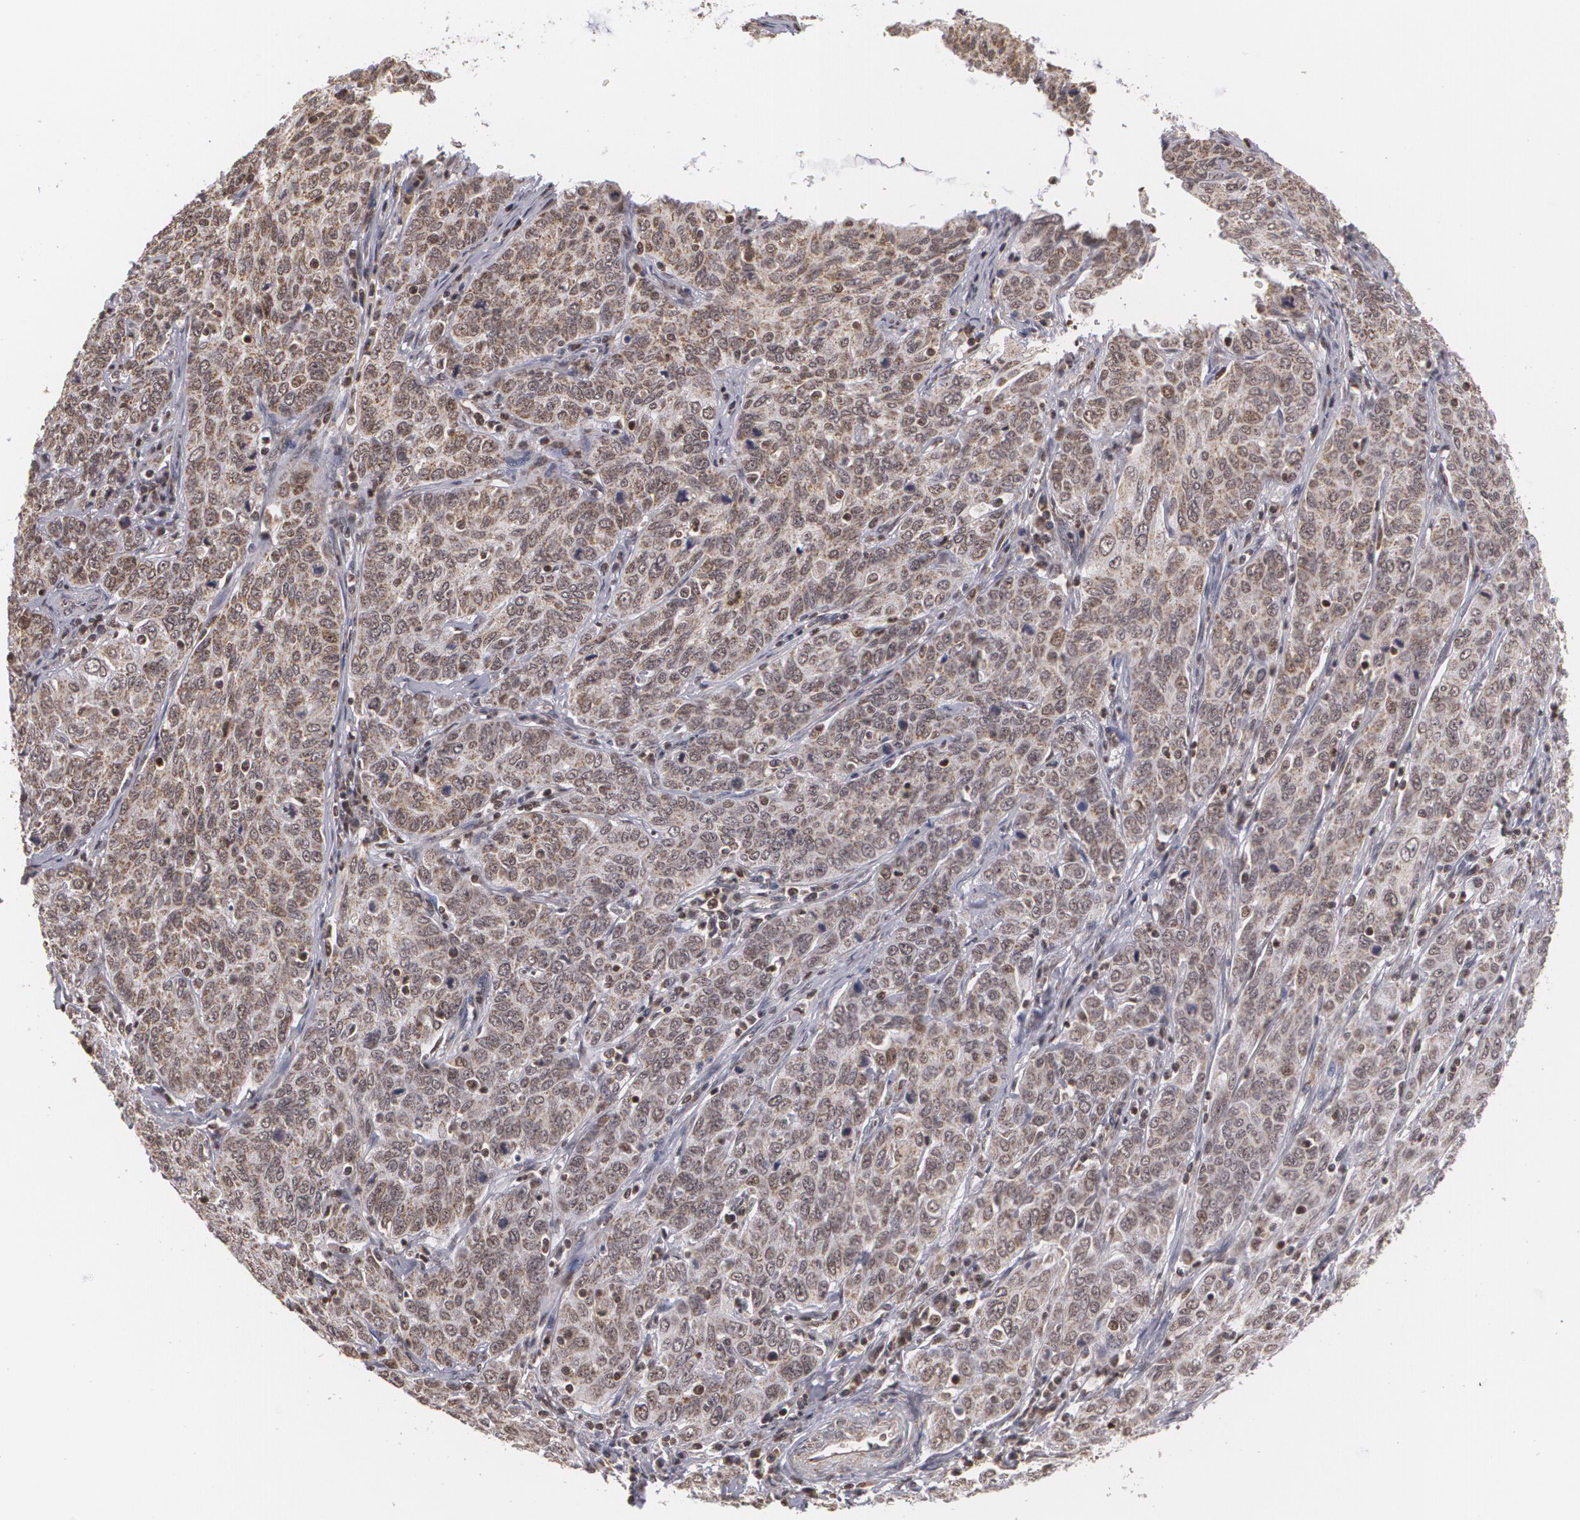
{"staining": {"intensity": "weak", "quantity": "25%-75%", "location": "cytoplasmic/membranous,nuclear"}, "tissue": "cervical cancer", "cell_type": "Tumor cells", "image_type": "cancer", "snomed": [{"axis": "morphology", "description": "Squamous cell carcinoma, NOS"}, {"axis": "topography", "description": "Cervix"}], "caption": "This is an image of immunohistochemistry staining of squamous cell carcinoma (cervical), which shows weak positivity in the cytoplasmic/membranous and nuclear of tumor cells.", "gene": "MXD1", "patient": {"sex": "female", "age": 38}}